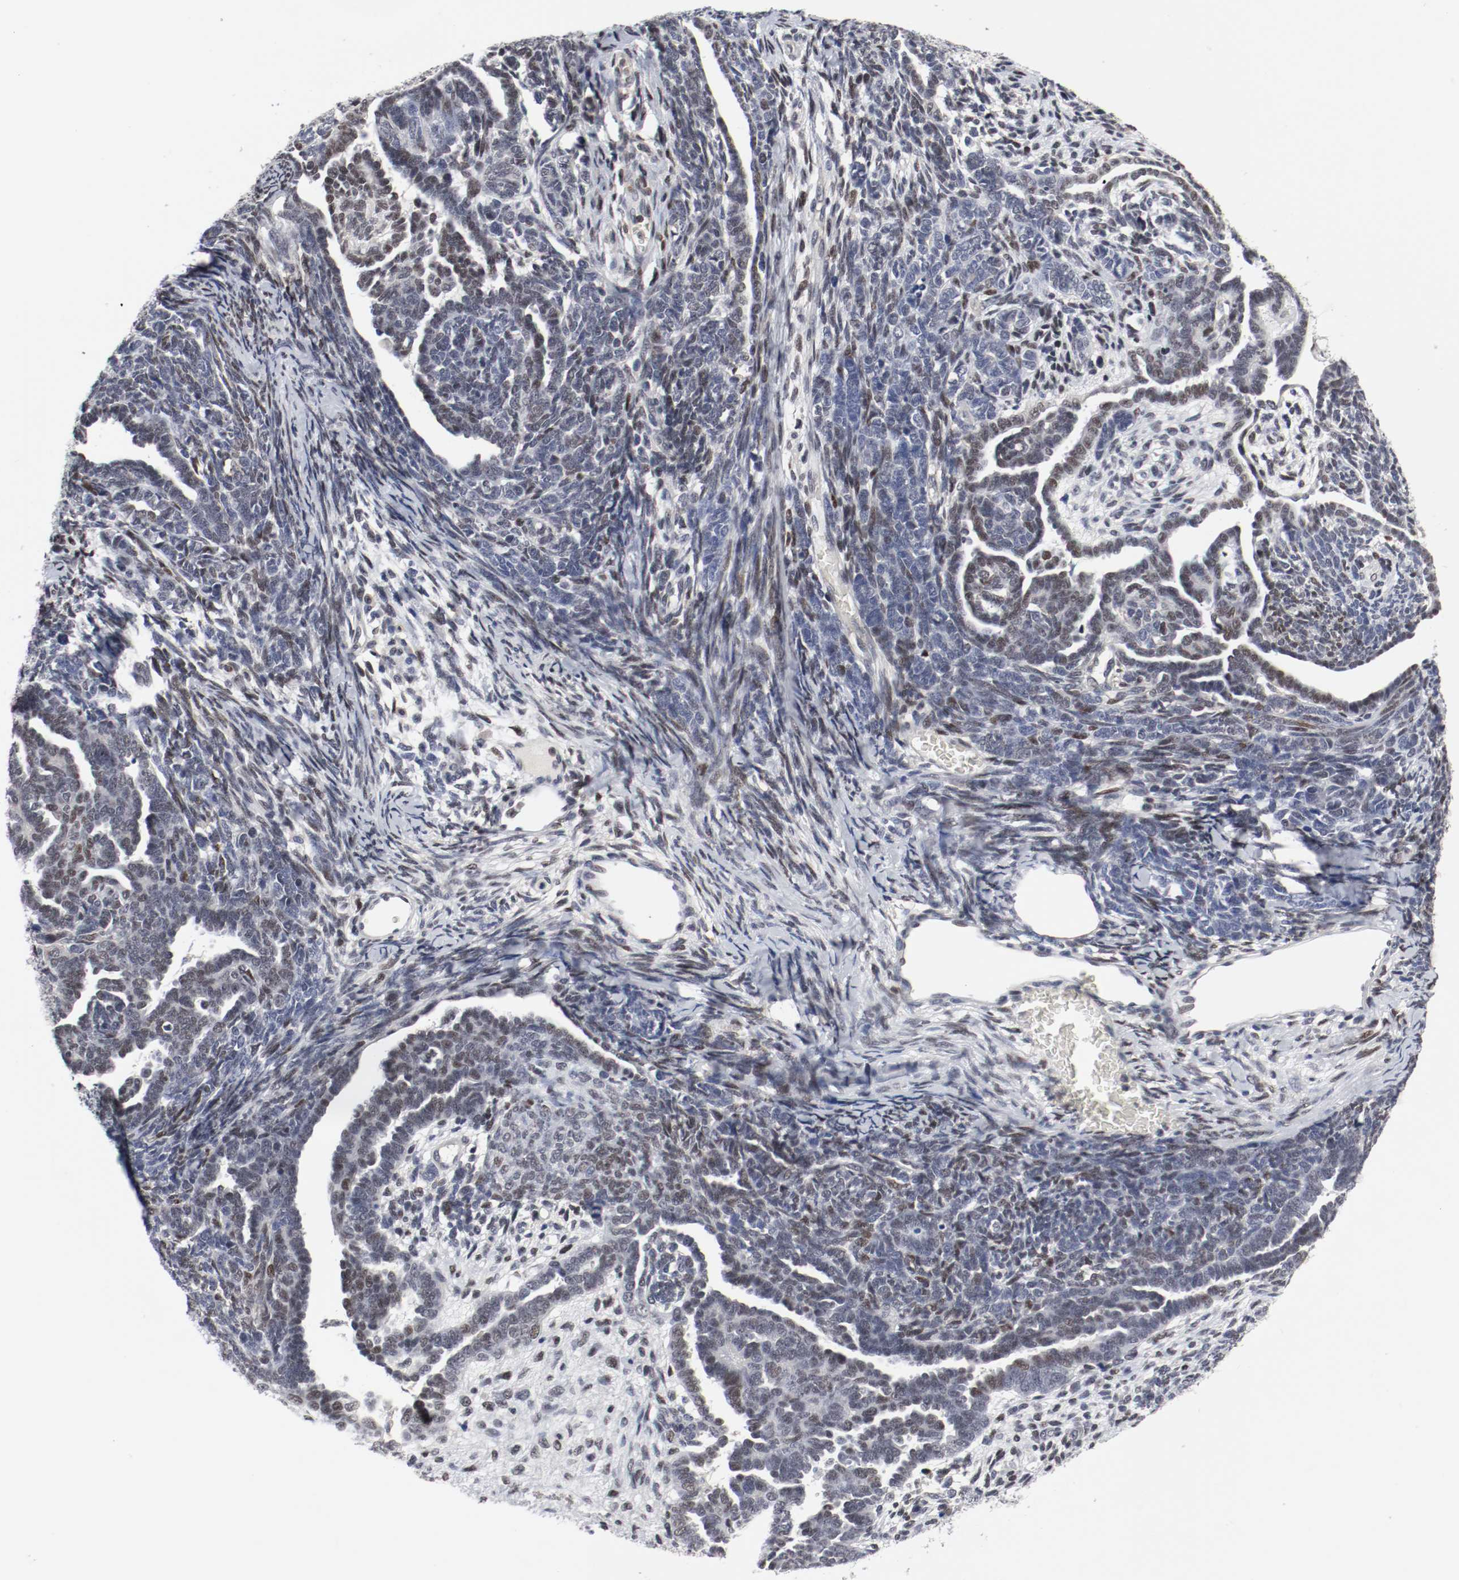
{"staining": {"intensity": "weak", "quantity": "<25%", "location": "nuclear"}, "tissue": "endometrial cancer", "cell_type": "Tumor cells", "image_type": "cancer", "snomed": [{"axis": "morphology", "description": "Neoplasm, malignant, NOS"}, {"axis": "topography", "description": "Endometrium"}], "caption": "Human neoplasm (malignant) (endometrial) stained for a protein using immunohistochemistry displays no expression in tumor cells.", "gene": "JUND", "patient": {"sex": "female", "age": 74}}